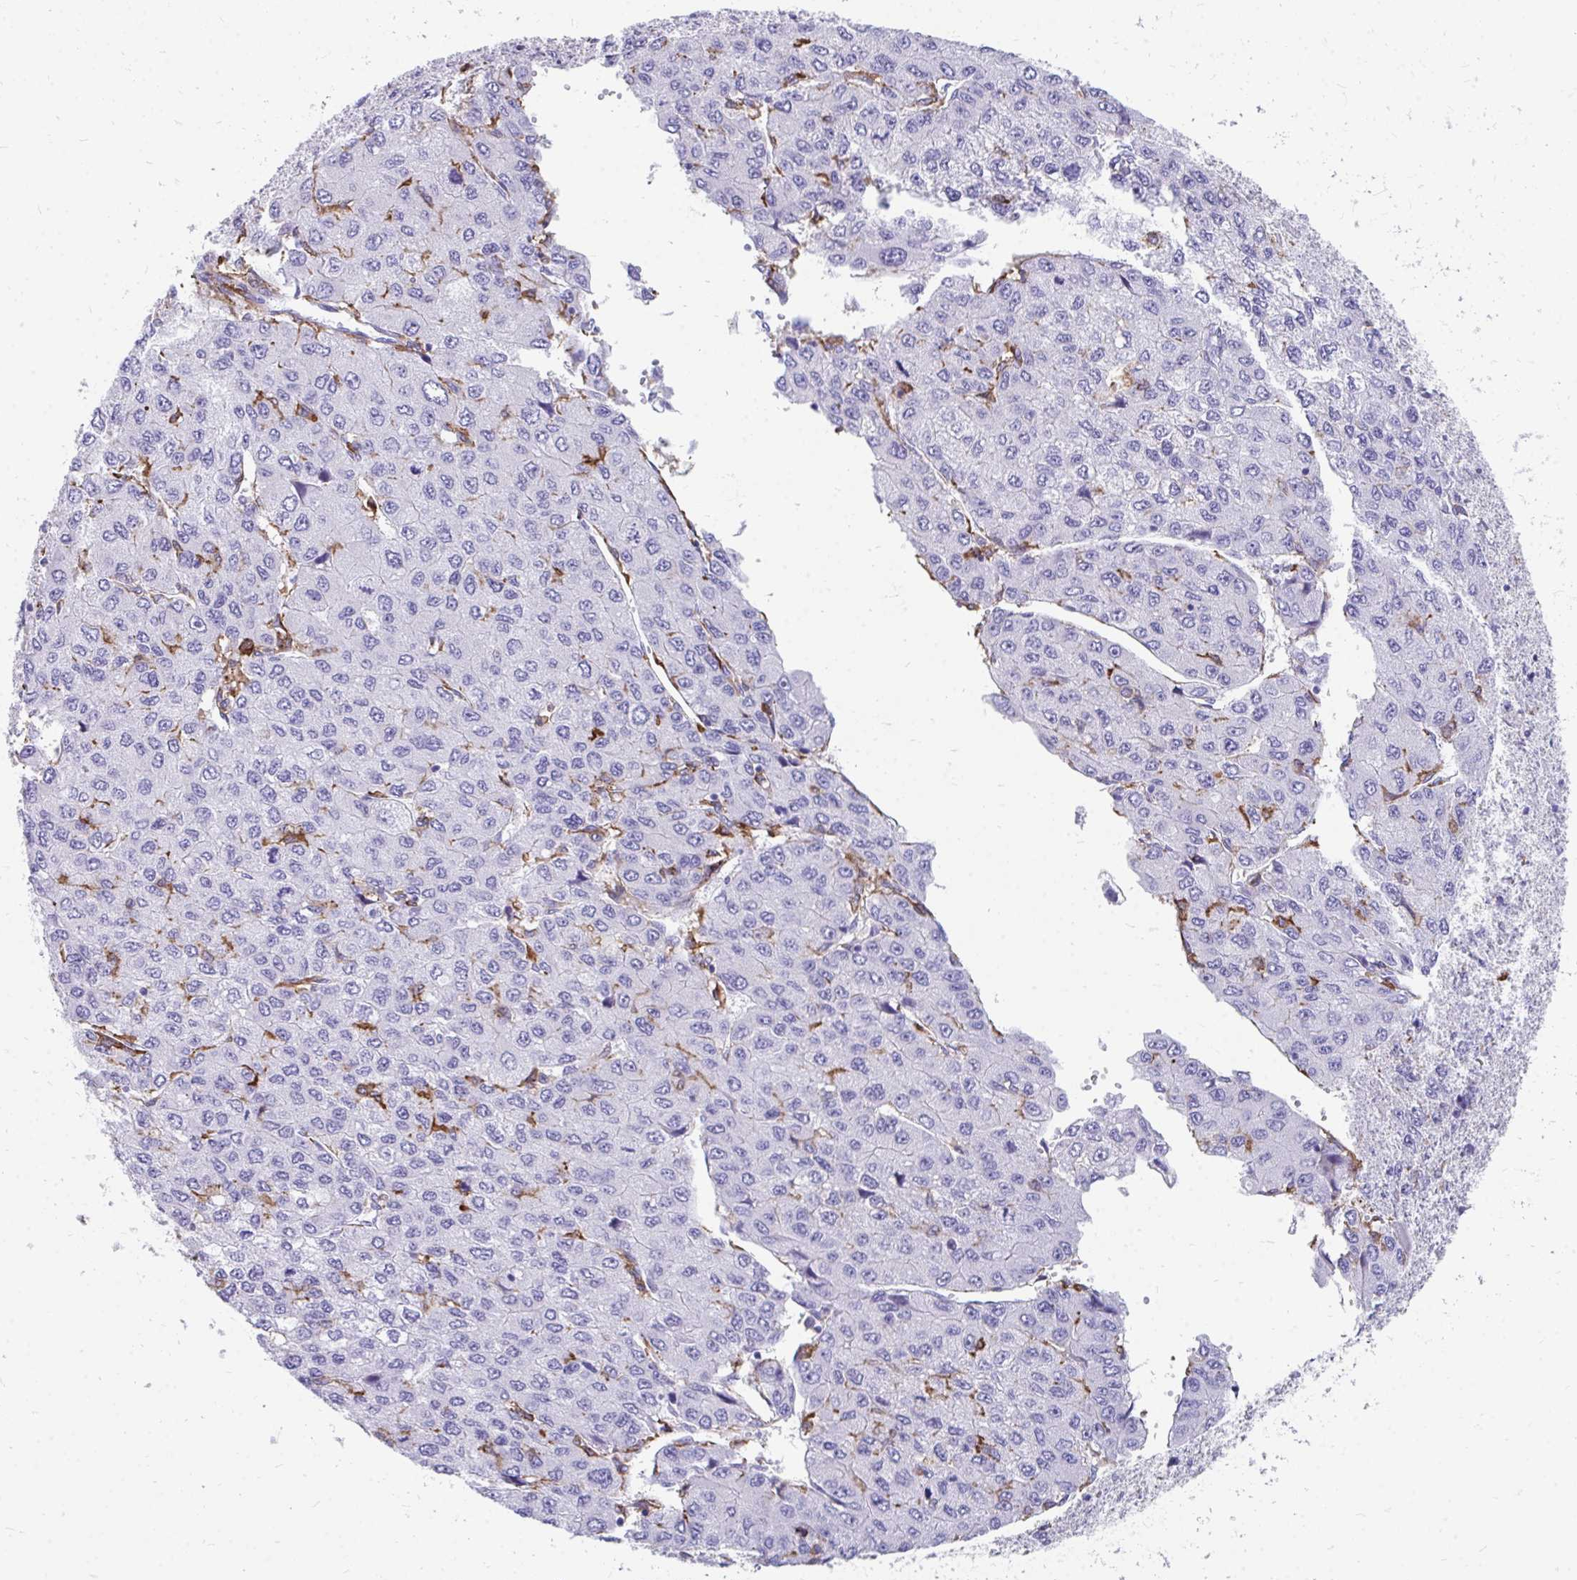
{"staining": {"intensity": "negative", "quantity": "none", "location": "none"}, "tissue": "liver cancer", "cell_type": "Tumor cells", "image_type": "cancer", "snomed": [{"axis": "morphology", "description": "Carcinoma, Hepatocellular, NOS"}, {"axis": "topography", "description": "Liver"}], "caption": "High power microscopy image of an immunohistochemistry photomicrograph of liver cancer (hepatocellular carcinoma), revealing no significant staining in tumor cells.", "gene": "CD163", "patient": {"sex": "female", "age": 66}}